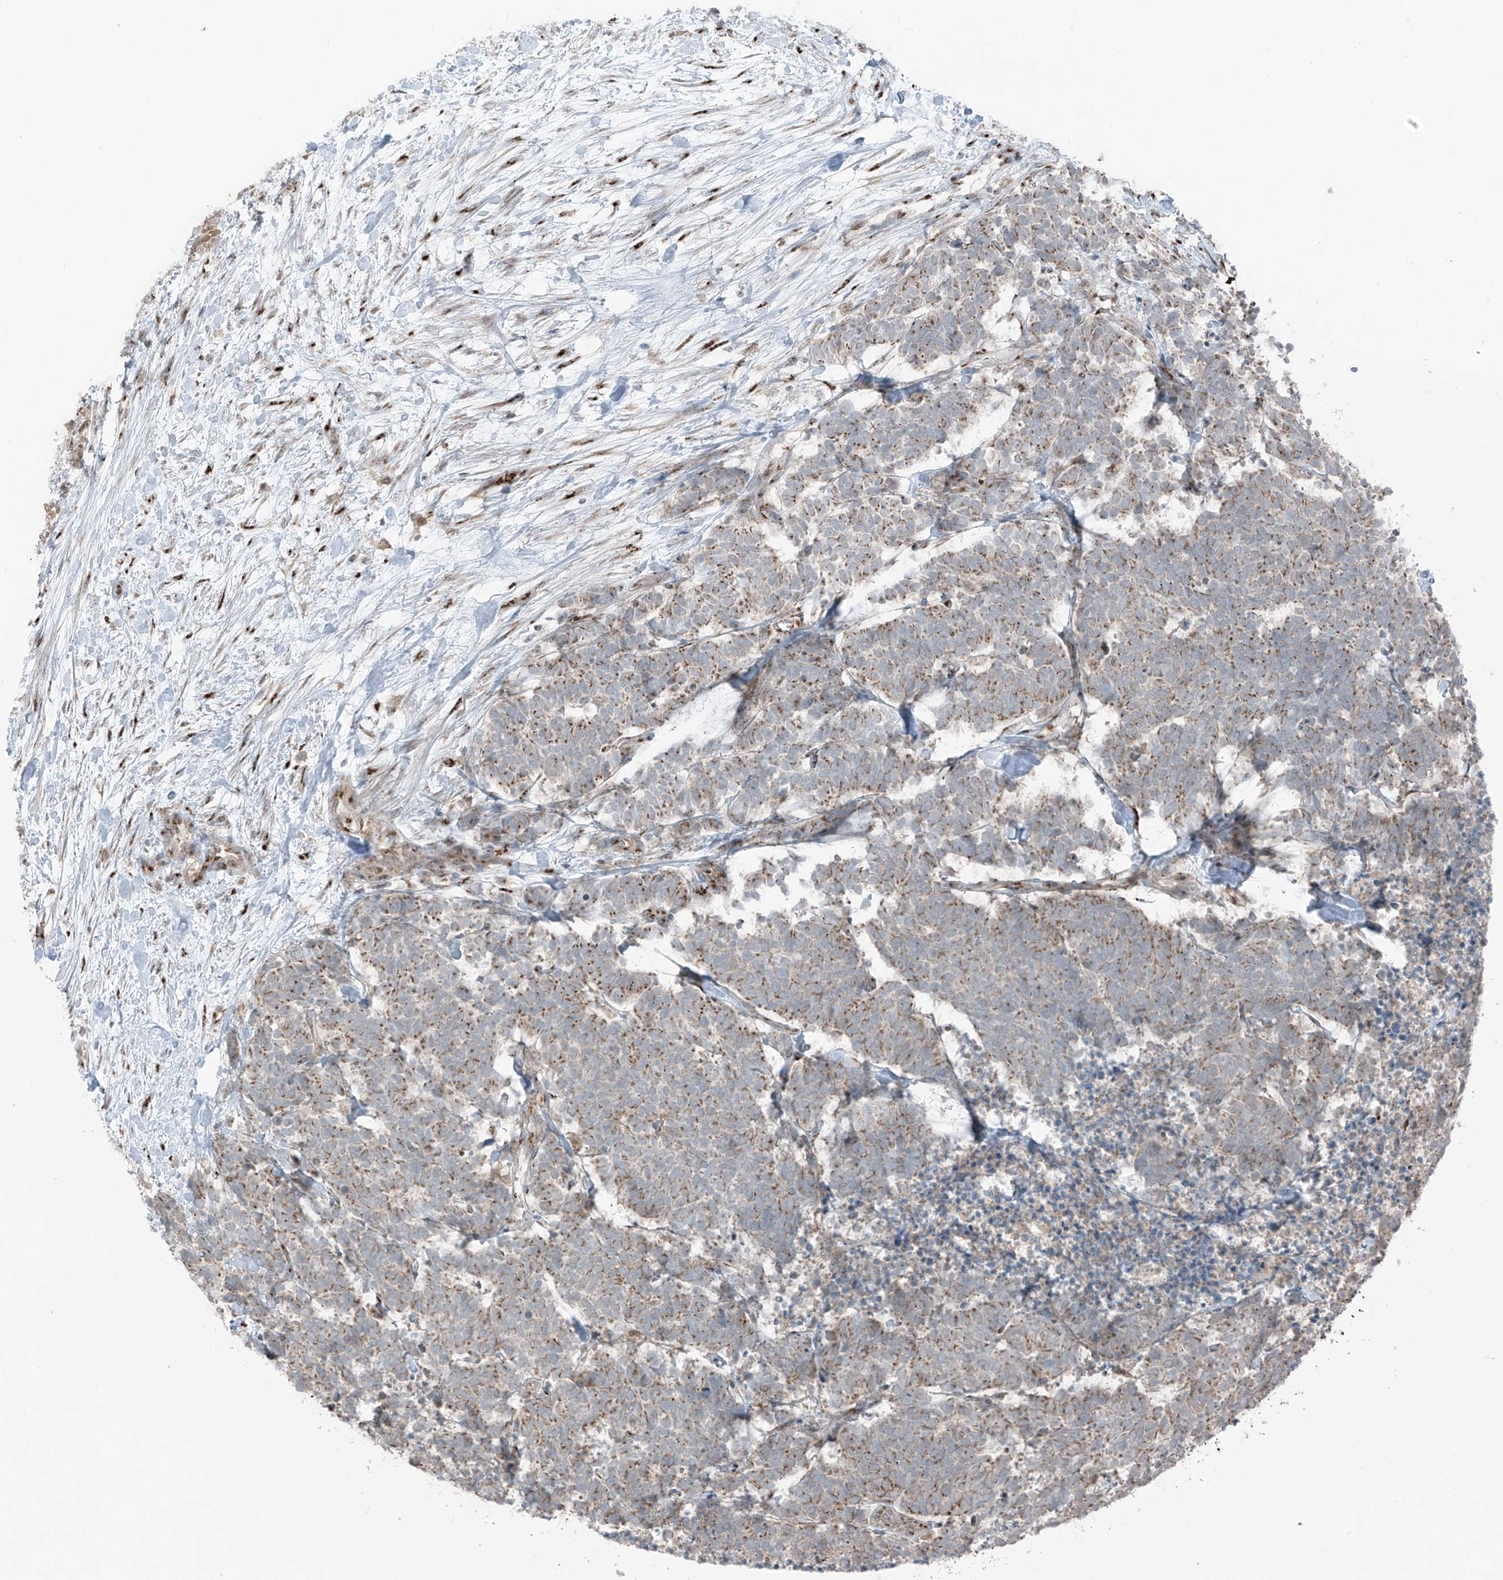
{"staining": {"intensity": "moderate", "quantity": "25%-75%", "location": "cytoplasmic/membranous"}, "tissue": "carcinoid", "cell_type": "Tumor cells", "image_type": "cancer", "snomed": [{"axis": "morphology", "description": "Carcinoma, NOS"}, {"axis": "morphology", "description": "Carcinoid, malignant, NOS"}, {"axis": "topography", "description": "Urinary bladder"}], "caption": "Tumor cells exhibit medium levels of moderate cytoplasmic/membranous positivity in approximately 25%-75% of cells in malignant carcinoid. (DAB (3,3'-diaminobenzidine) = brown stain, brightfield microscopy at high magnification).", "gene": "ERLEC1", "patient": {"sex": "male", "age": 57}}